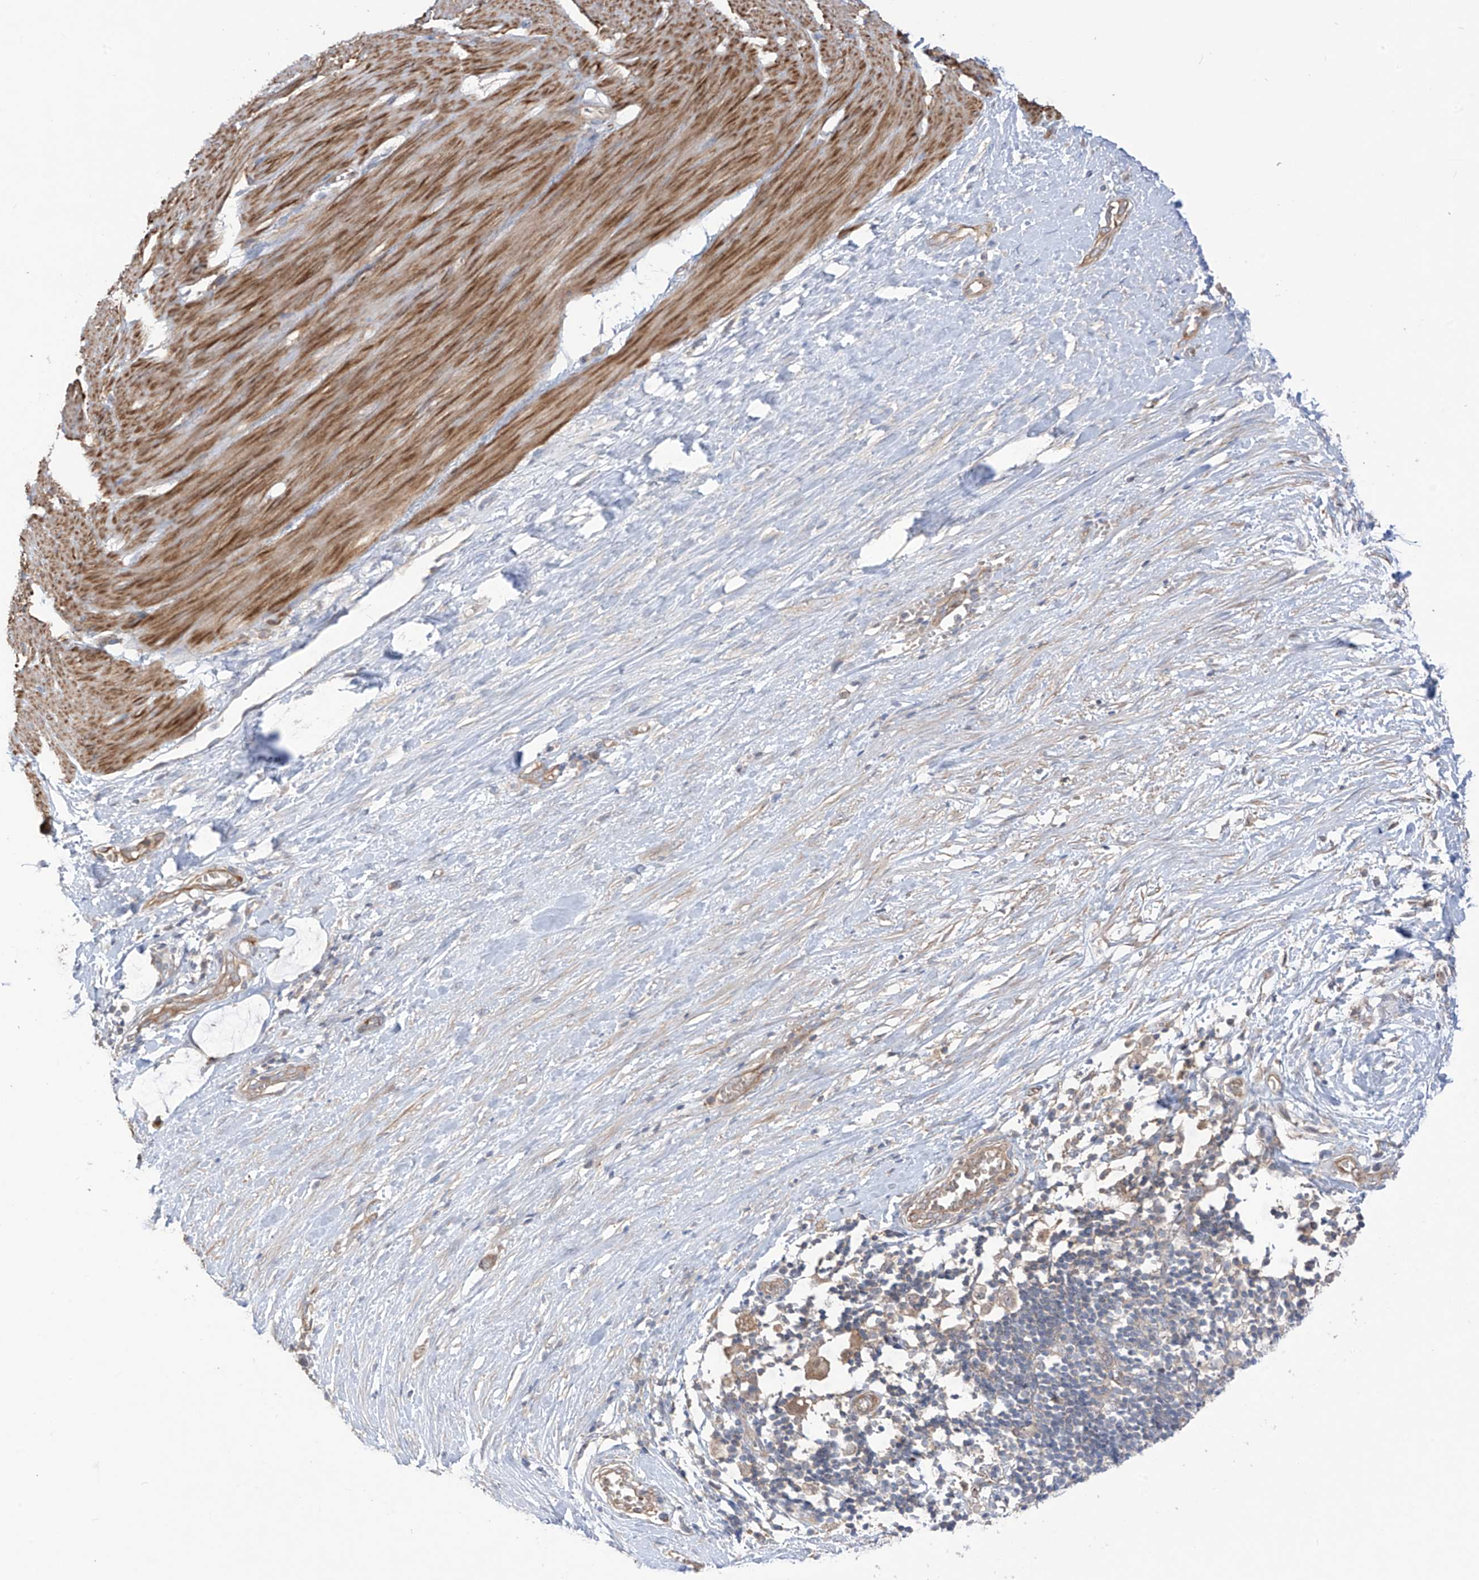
{"staining": {"intensity": "moderate", "quantity": ">75%", "location": "cytoplasmic/membranous"}, "tissue": "smooth muscle", "cell_type": "Smooth muscle cells", "image_type": "normal", "snomed": [{"axis": "morphology", "description": "Normal tissue, NOS"}, {"axis": "morphology", "description": "Adenocarcinoma, NOS"}, {"axis": "topography", "description": "Colon"}, {"axis": "topography", "description": "Peripheral nerve tissue"}], "caption": "This histopathology image demonstrates IHC staining of normal smooth muscle, with medium moderate cytoplasmic/membranous expression in approximately >75% of smooth muscle cells.", "gene": "TRMU", "patient": {"sex": "male", "age": 14}}